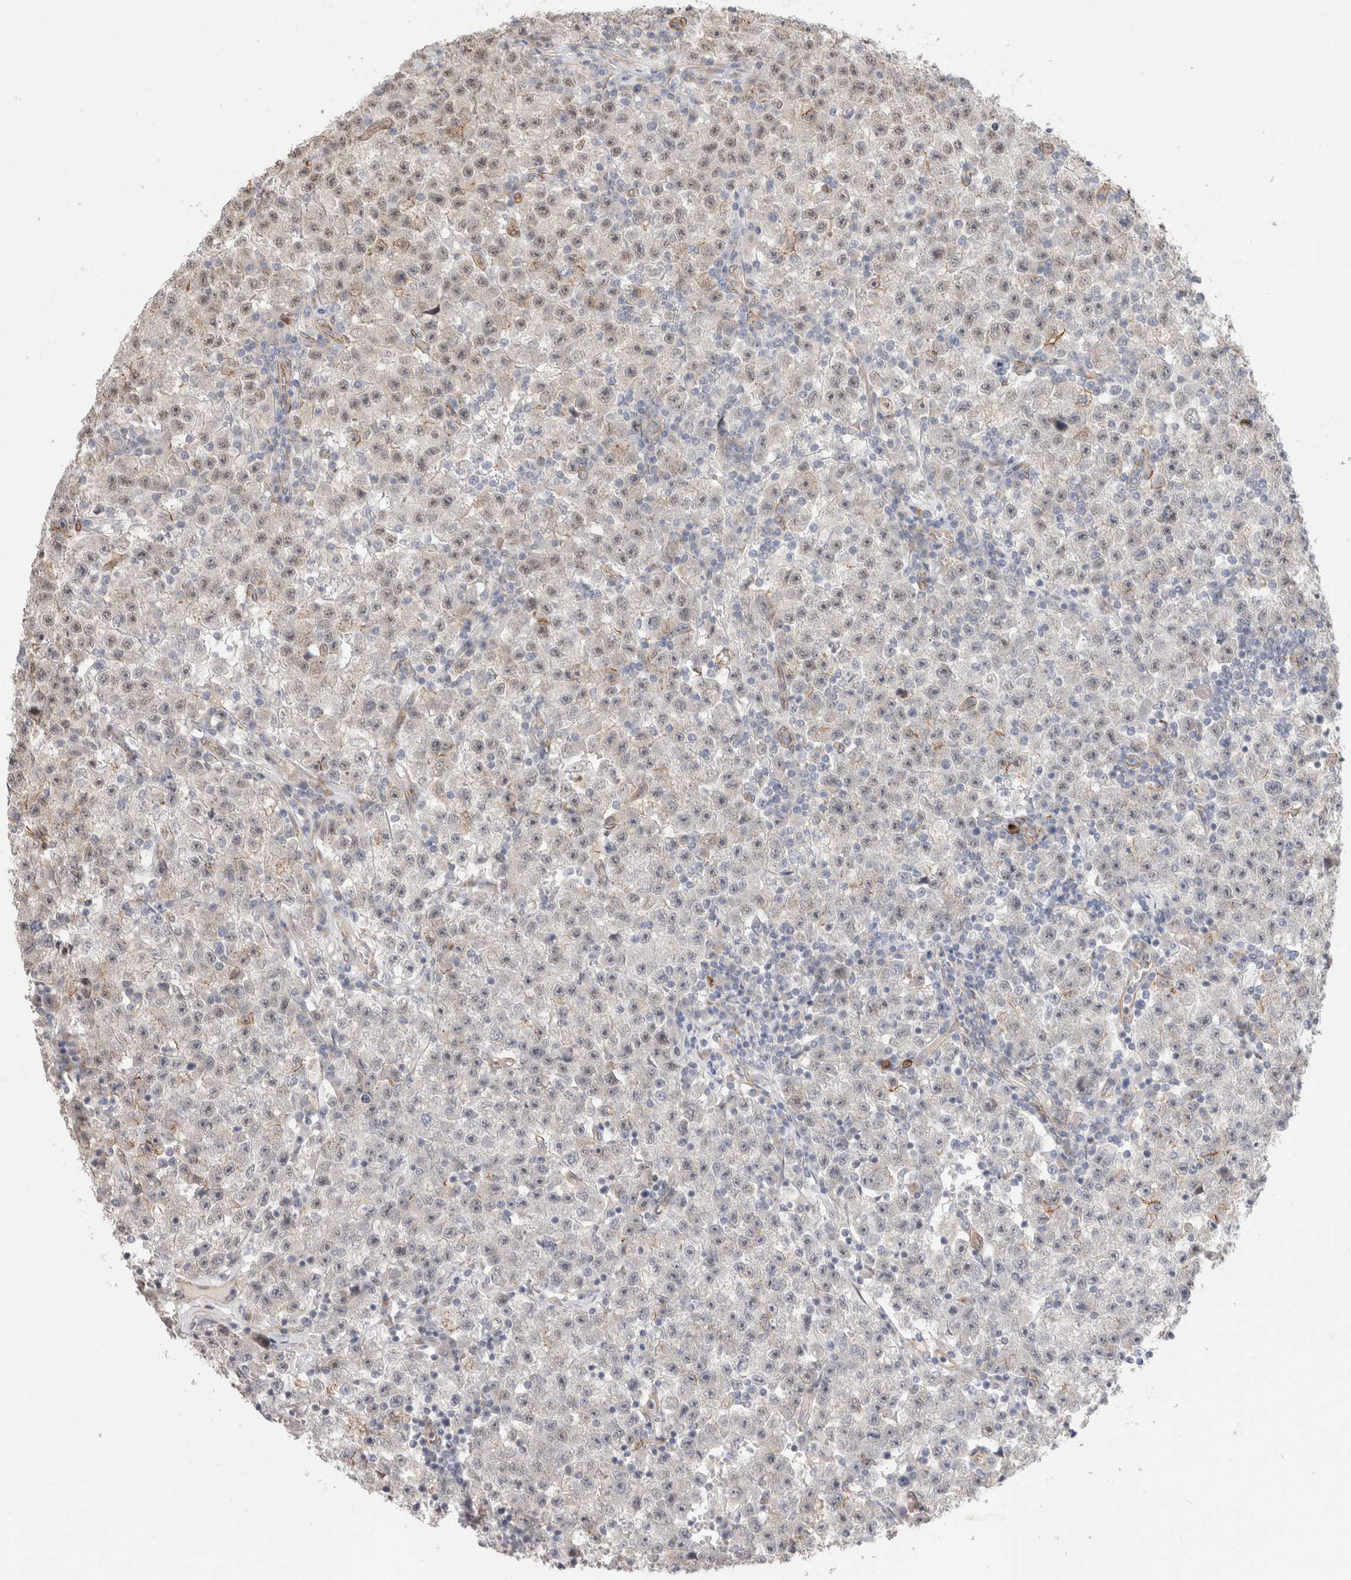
{"staining": {"intensity": "weak", "quantity": "25%-75%", "location": "cytoplasmic/membranous,nuclear"}, "tissue": "testis cancer", "cell_type": "Tumor cells", "image_type": "cancer", "snomed": [{"axis": "morphology", "description": "Seminoma, NOS"}, {"axis": "topography", "description": "Testis"}], "caption": "Immunohistochemistry micrograph of neoplastic tissue: testis cancer stained using immunohistochemistry (IHC) shows low levels of weak protein expression localized specifically in the cytoplasmic/membranous and nuclear of tumor cells, appearing as a cytoplasmic/membranous and nuclear brown color.", "gene": "CAAP1", "patient": {"sex": "male", "age": 22}}